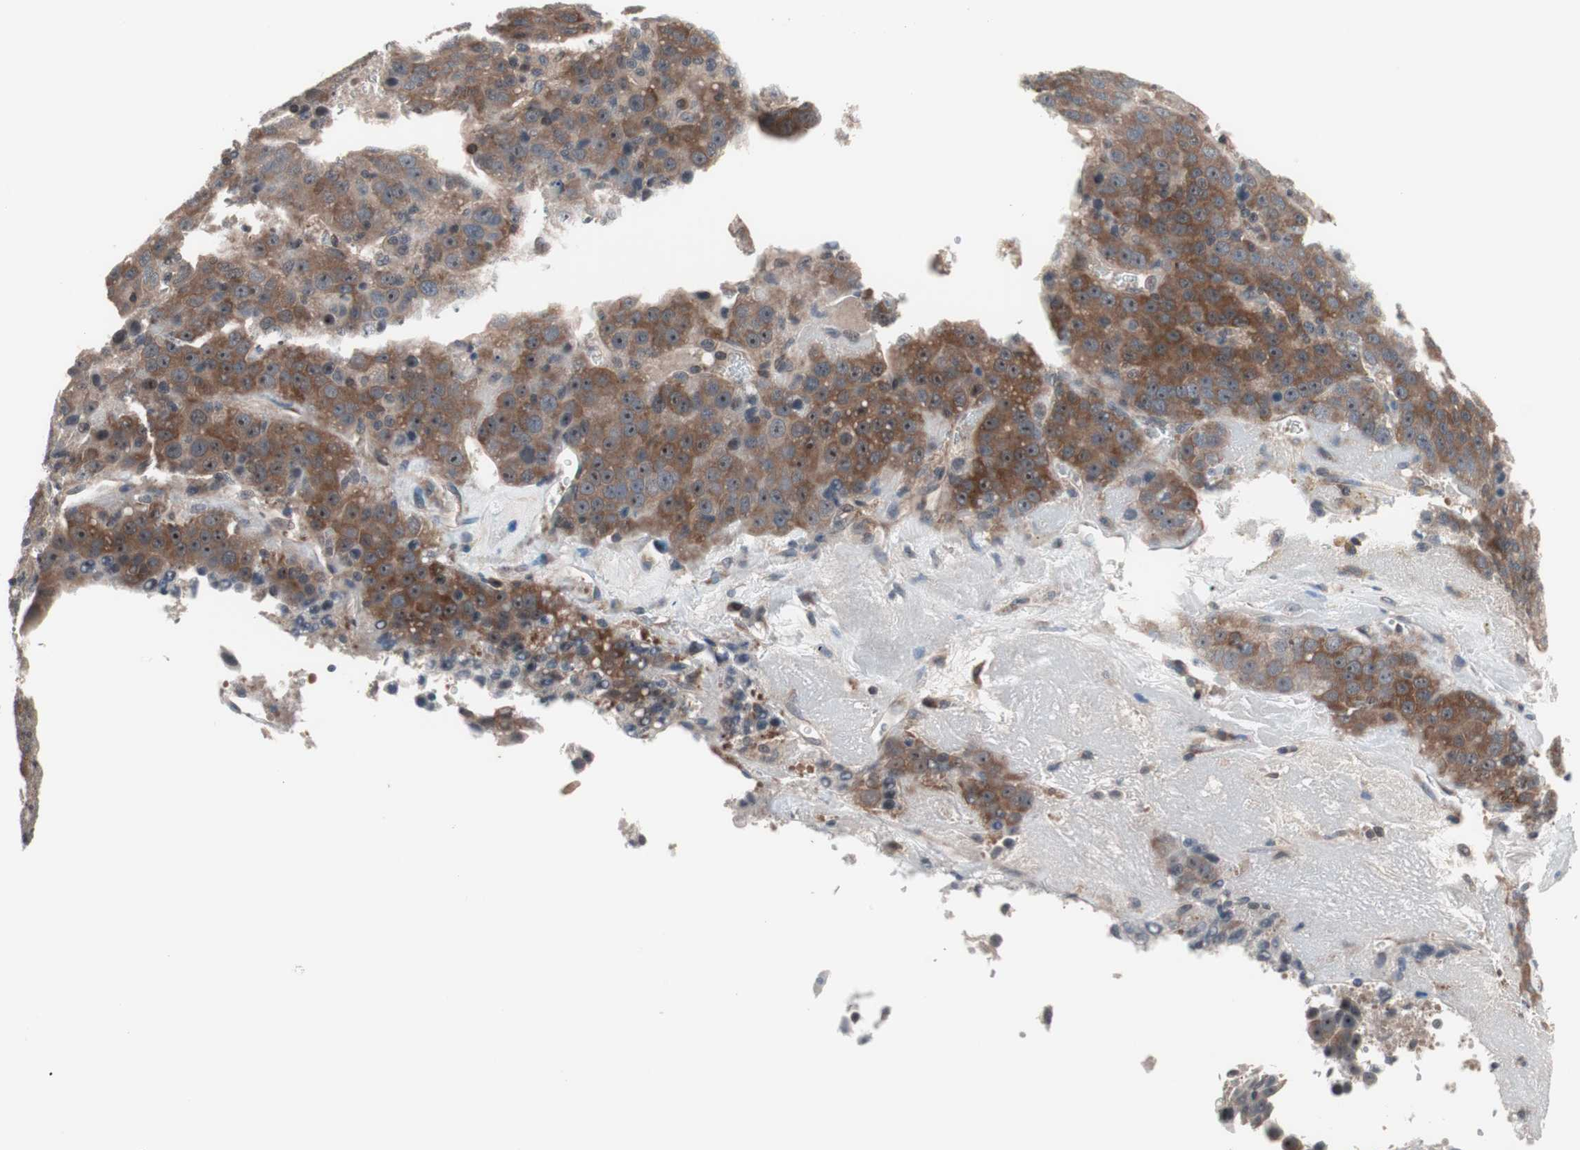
{"staining": {"intensity": "weak", "quantity": "25%-75%", "location": "cytoplasmic/membranous,nuclear"}, "tissue": "liver cancer", "cell_type": "Tumor cells", "image_type": "cancer", "snomed": [{"axis": "morphology", "description": "Carcinoma, Hepatocellular, NOS"}, {"axis": "topography", "description": "Liver"}], "caption": "High-magnification brightfield microscopy of liver cancer (hepatocellular carcinoma) stained with DAB (3,3'-diaminobenzidine) (brown) and counterstained with hematoxylin (blue). tumor cells exhibit weak cytoplasmic/membranous and nuclear expression is seen in approximately25%-75% of cells.", "gene": "IRS1", "patient": {"sex": "female", "age": 53}}